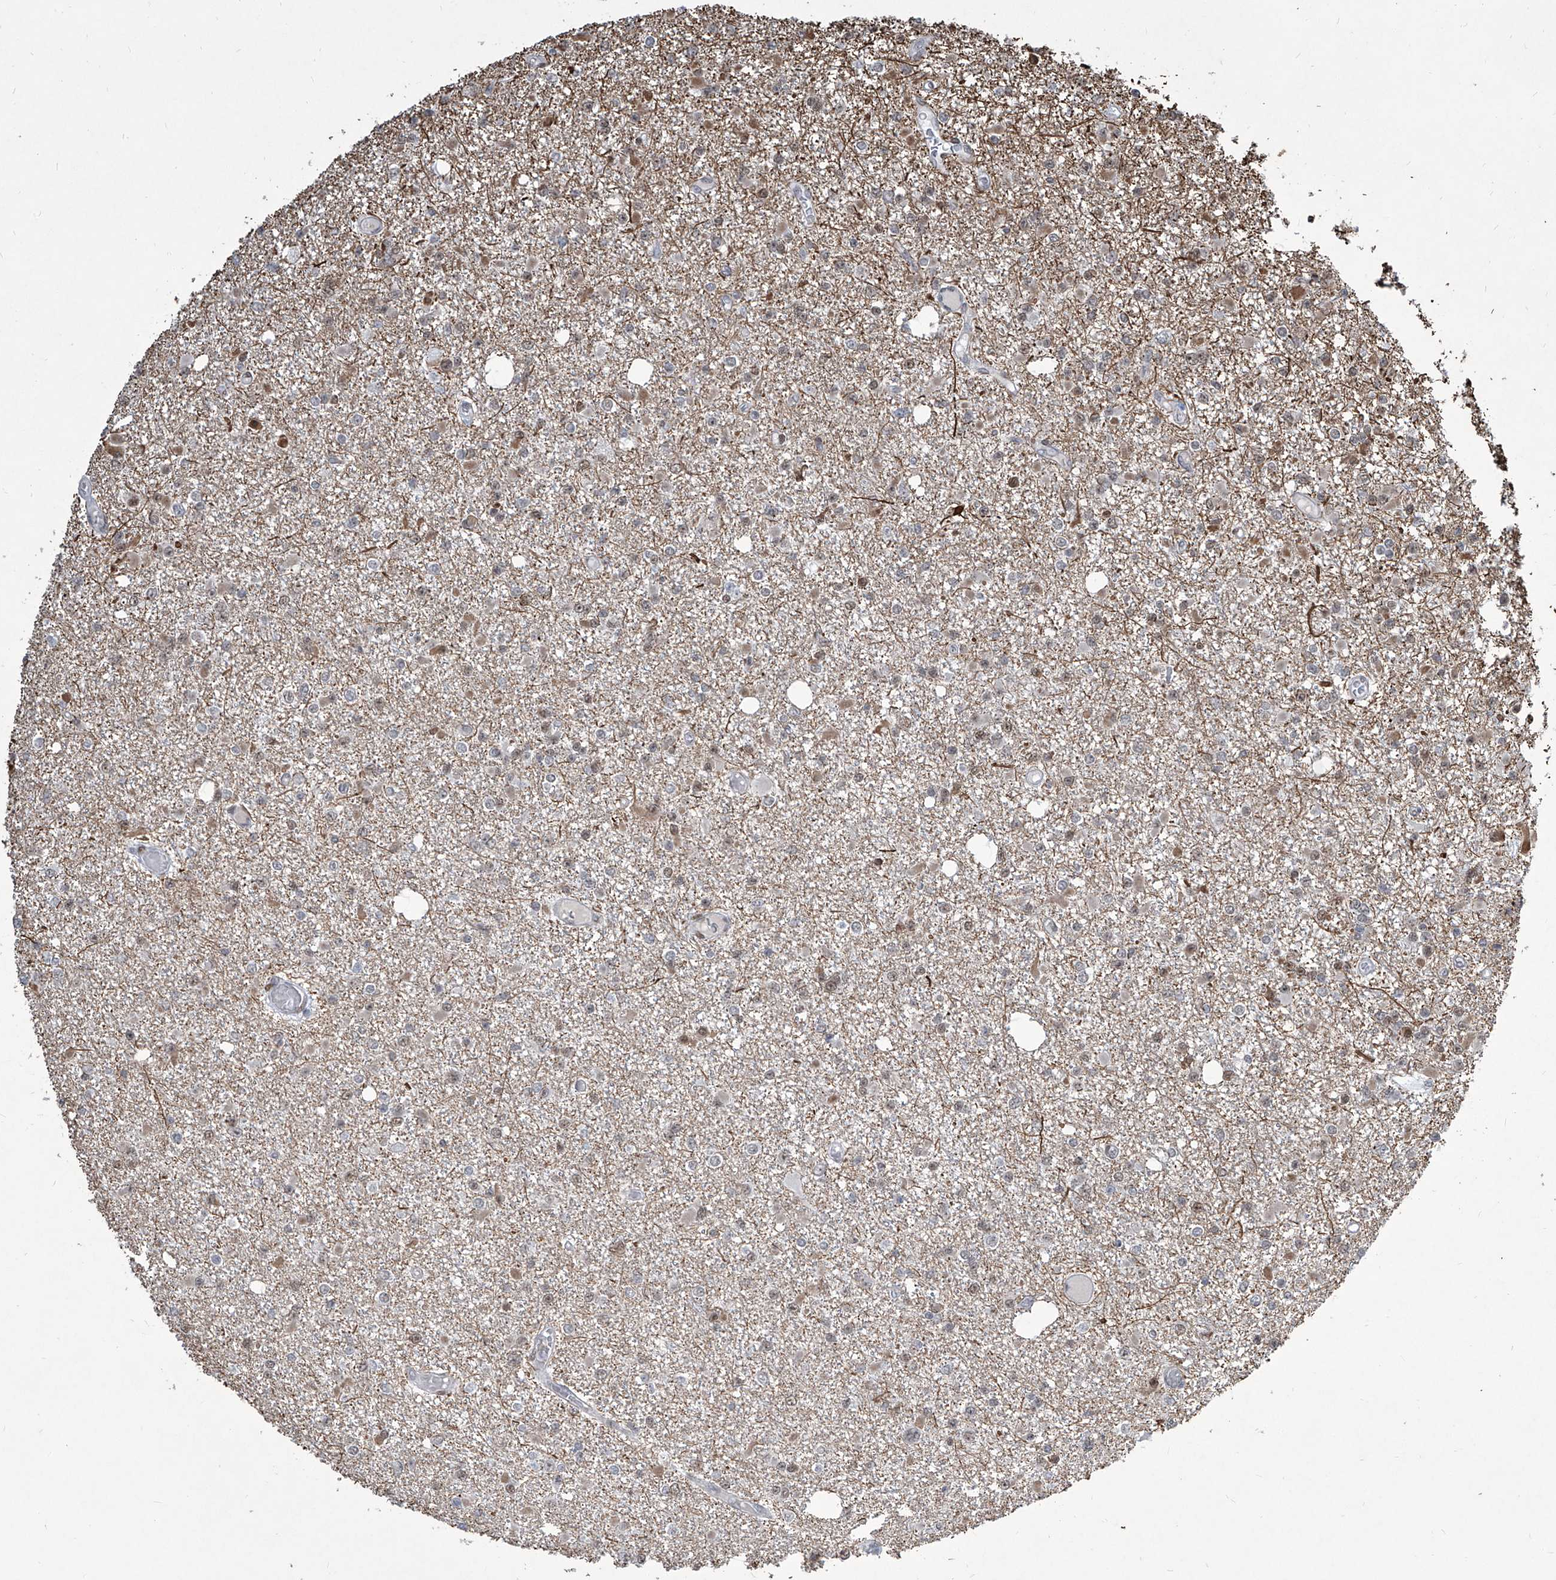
{"staining": {"intensity": "moderate", "quantity": "<25%", "location": "nuclear"}, "tissue": "glioma", "cell_type": "Tumor cells", "image_type": "cancer", "snomed": [{"axis": "morphology", "description": "Glioma, malignant, Low grade"}, {"axis": "topography", "description": "Brain"}], "caption": "DAB immunohistochemical staining of glioma reveals moderate nuclear protein expression in about <25% of tumor cells.", "gene": "IRF2", "patient": {"sex": "female", "age": 22}}